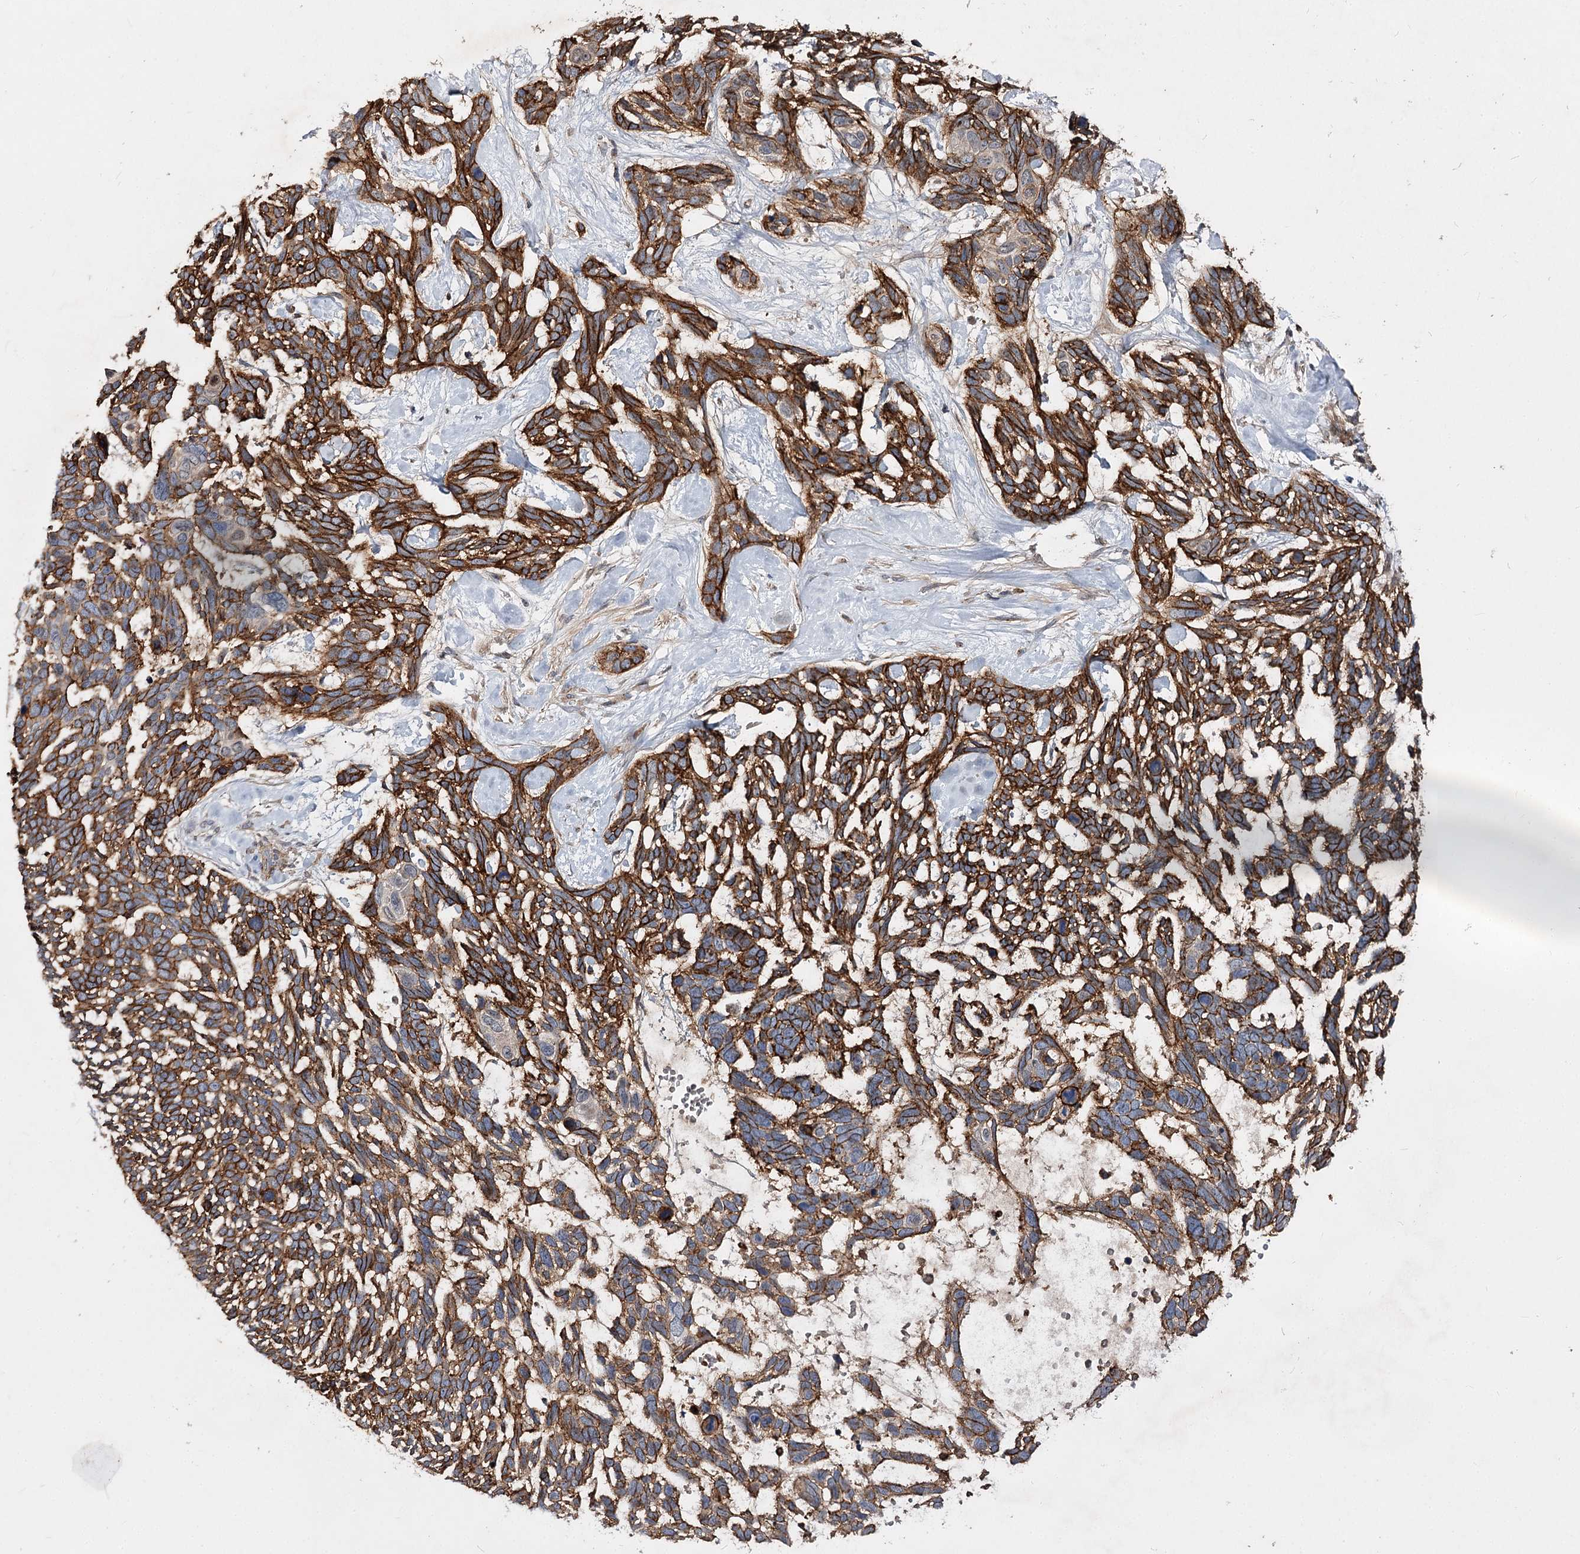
{"staining": {"intensity": "strong", "quantity": ">75%", "location": "cytoplasmic/membranous"}, "tissue": "skin cancer", "cell_type": "Tumor cells", "image_type": "cancer", "snomed": [{"axis": "morphology", "description": "Basal cell carcinoma"}, {"axis": "topography", "description": "Skin"}], "caption": "A brown stain labels strong cytoplasmic/membranous positivity of a protein in basal cell carcinoma (skin) tumor cells.", "gene": "MINDY3", "patient": {"sex": "male", "age": 88}}